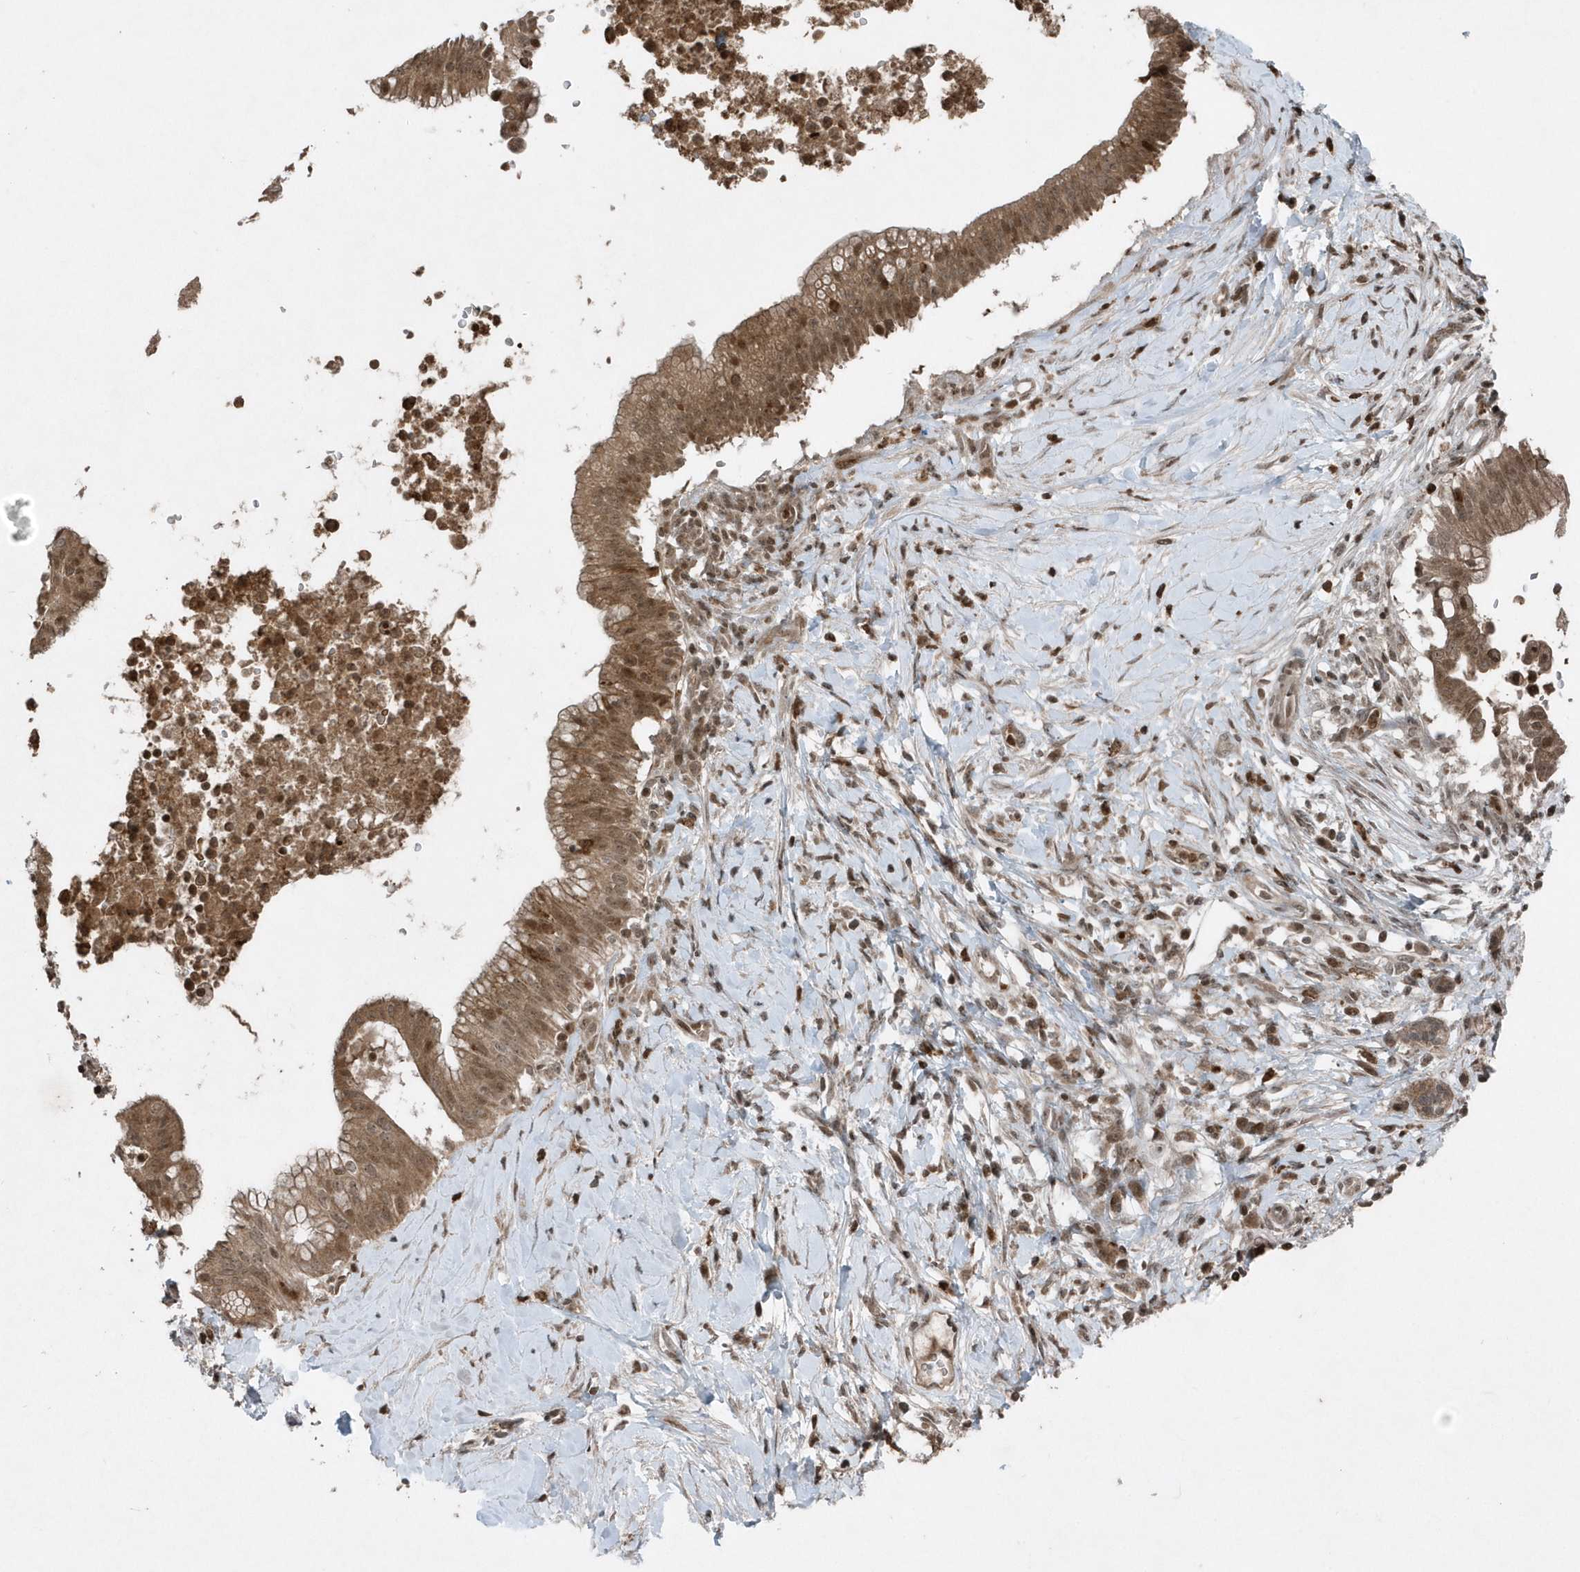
{"staining": {"intensity": "moderate", "quantity": ">75%", "location": "cytoplasmic/membranous,nuclear"}, "tissue": "pancreatic cancer", "cell_type": "Tumor cells", "image_type": "cancer", "snomed": [{"axis": "morphology", "description": "Adenocarcinoma, NOS"}, {"axis": "topography", "description": "Pancreas"}], "caption": "An image of adenocarcinoma (pancreatic) stained for a protein reveals moderate cytoplasmic/membranous and nuclear brown staining in tumor cells. The protein of interest is shown in brown color, while the nuclei are stained blue.", "gene": "EIF2B1", "patient": {"sex": "male", "age": 68}}